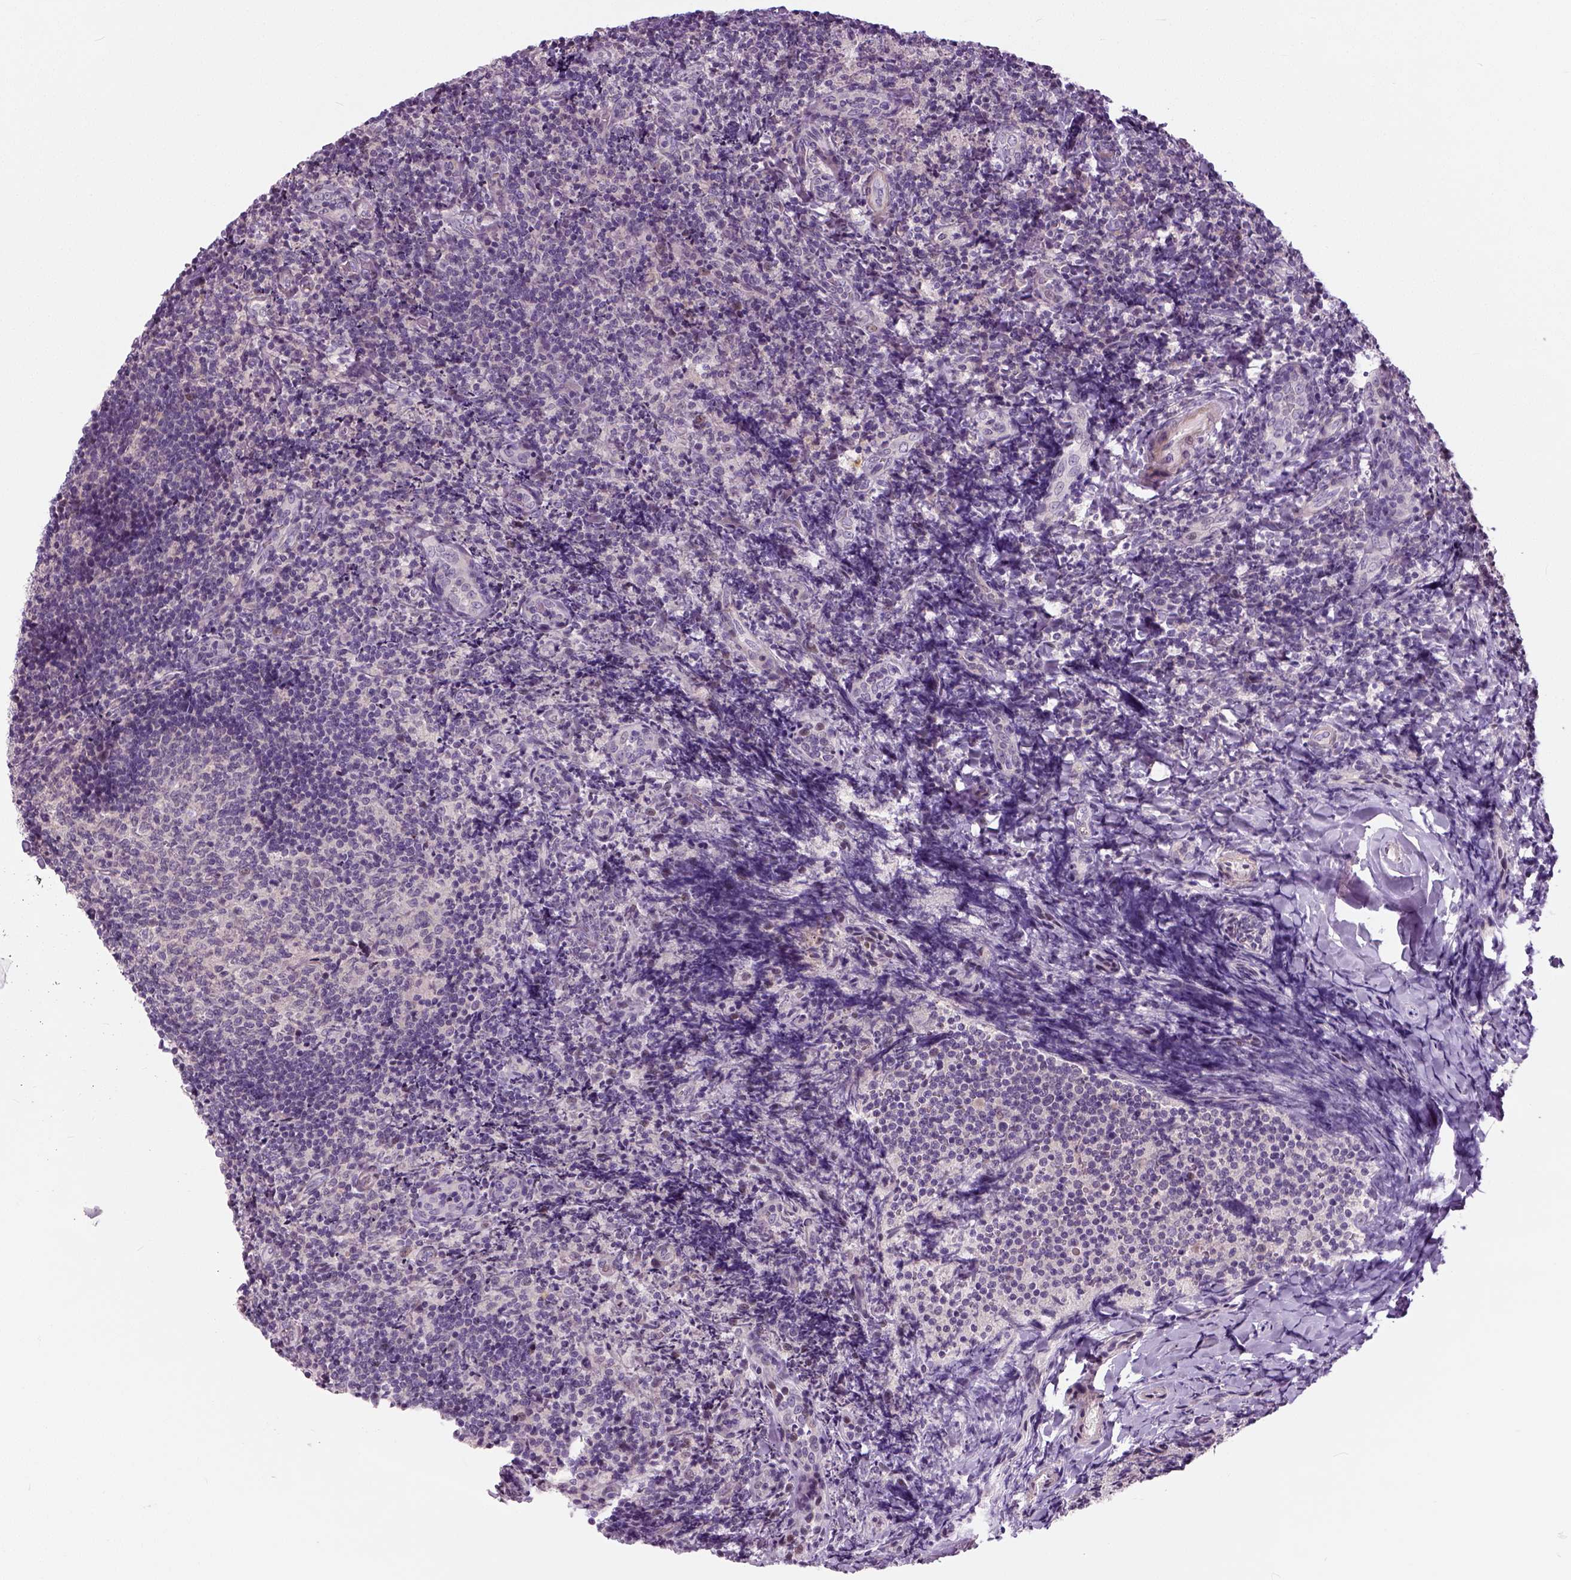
{"staining": {"intensity": "negative", "quantity": "none", "location": "none"}, "tissue": "tonsil", "cell_type": "Germinal center cells", "image_type": "normal", "snomed": [{"axis": "morphology", "description": "Normal tissue, NOS"}, {"axis": "topography", "description": "Tonsil"}], "caption": "Immunohistochemistry histopathology image of benign tonsil stained for a protein (brown), which displays no staining in germinal center cells.", "gene": "NECAB1", "patient": {"sex": "female", "age": 10}}